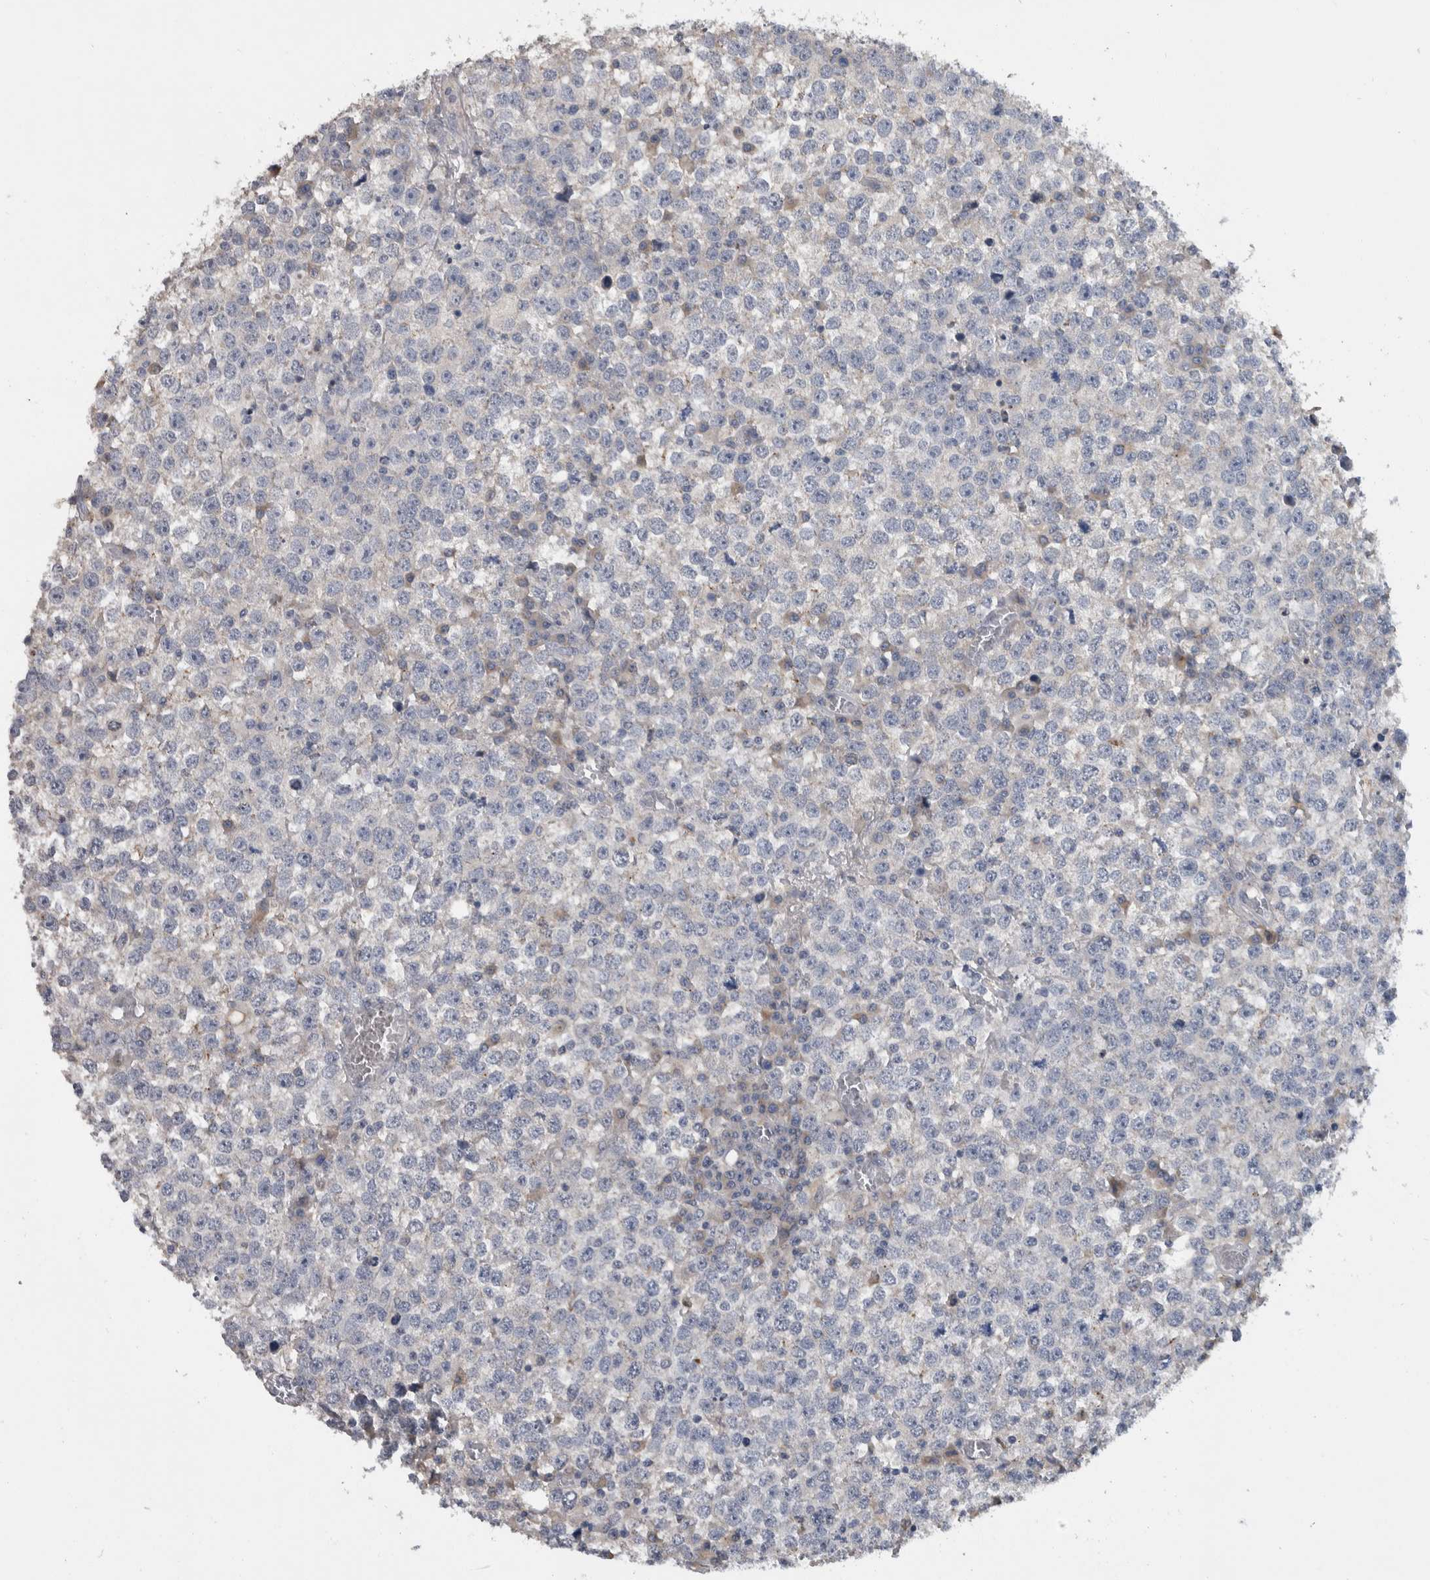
{"staining": {"intensity": "negative", "quantity": "none", "location": "none"}, "tissue": "testis cancer", "cell_type": "Tumor cells", "image_type": "cancer", "snomed": [{"axis": "morphology", "description": "Seminoma, NOS"}, {"axis": "topography", "description": "Testis"}], "caption": "IHC of testis cancer shows no staining in tumor cells.", "gene": "FAM83G", "patient": {"sex": "male", "age": 65}}